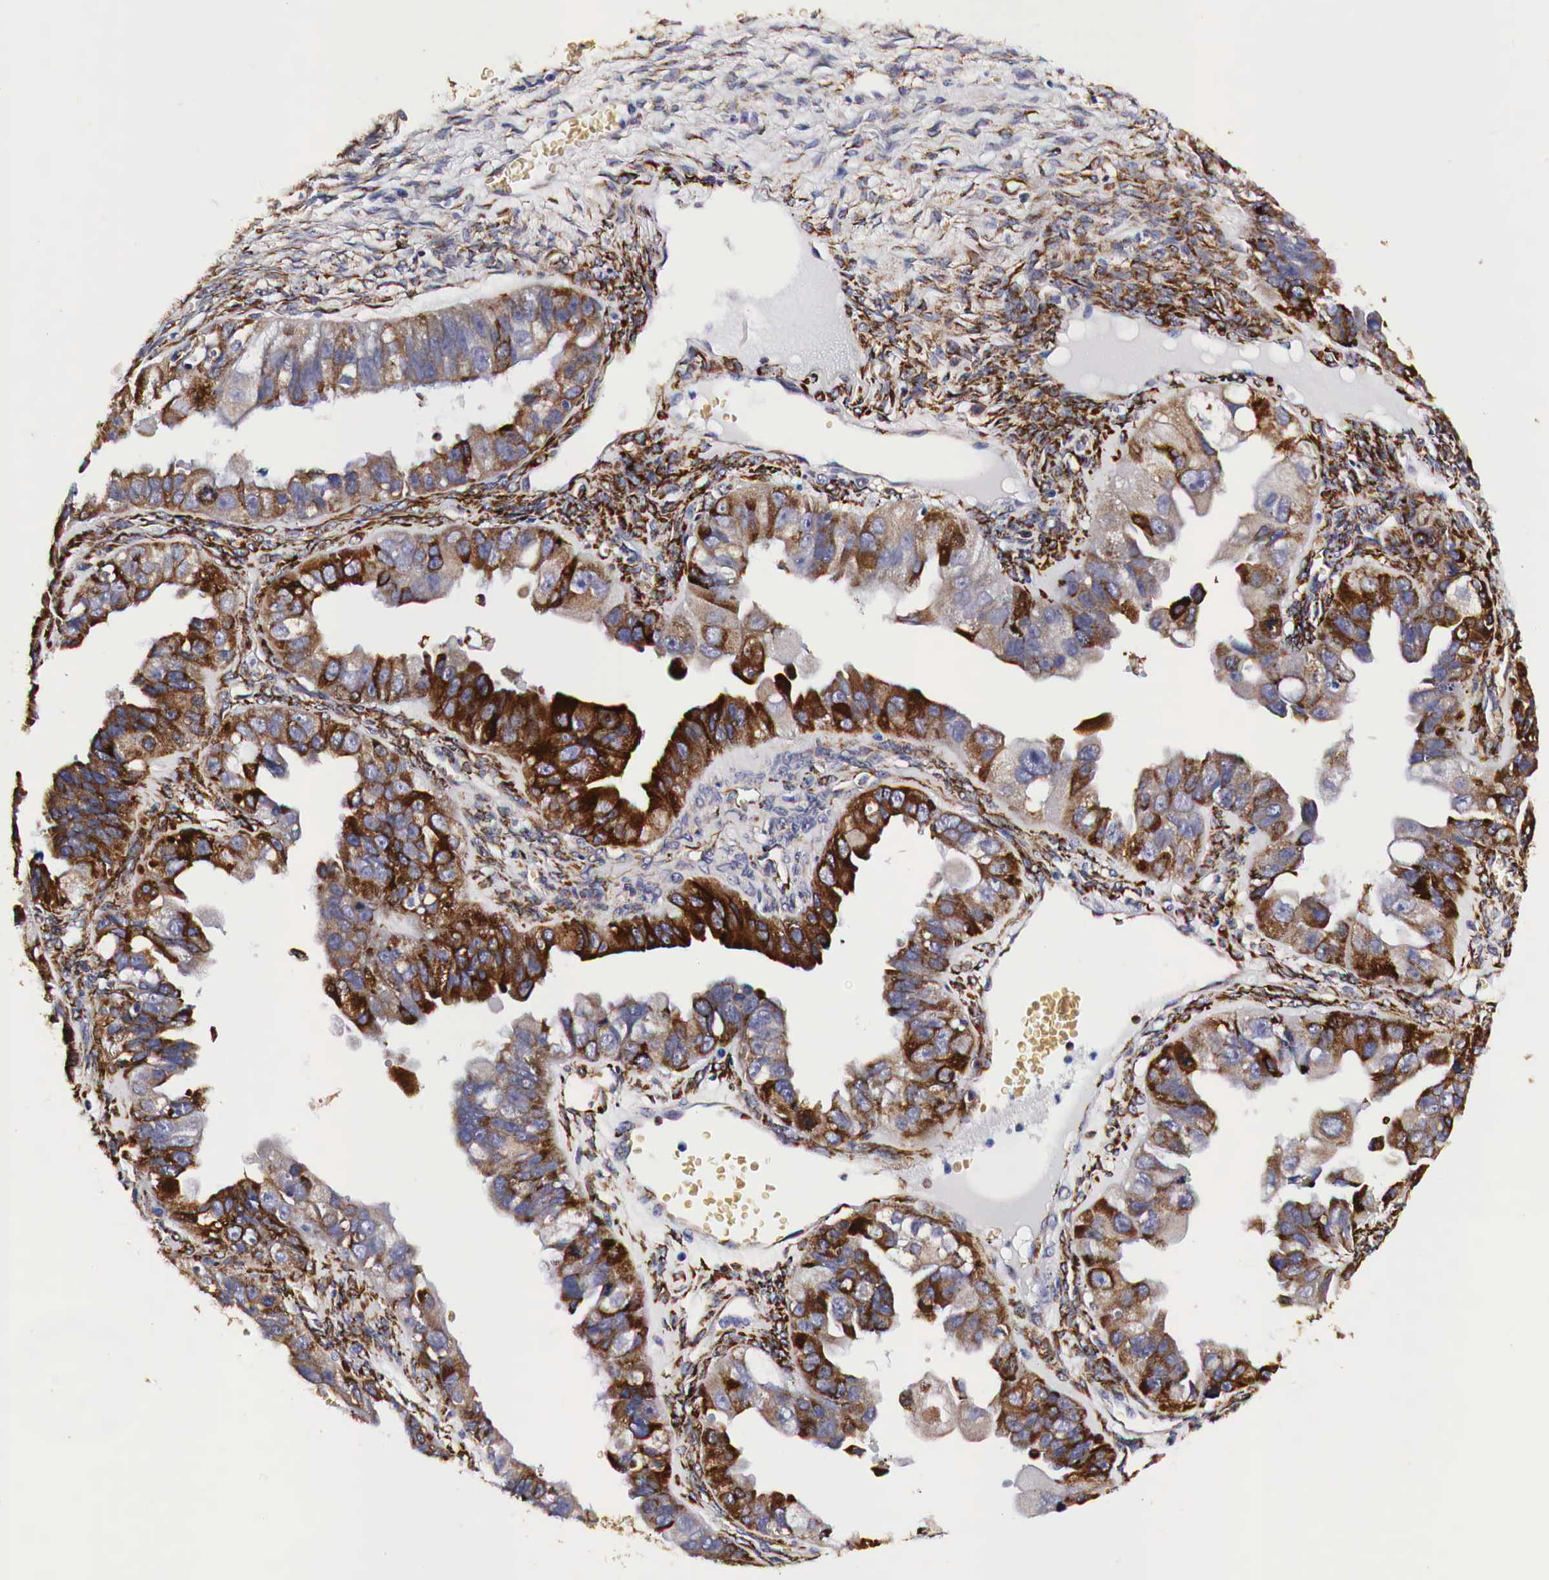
{"staining": {"intensity": "strong", "quantity": ">75%", "location": "cytoplasmic/membranous"}, "tissue": "ovarian cancer", "cell_type": "Tumor cells", "image_type": "cancer", "snomed": [{"axis": "morphology", "description": "Carcinoma, endometroid"}, {"axis": "topography", "description": "Ovary"}], "caption": "Tumor cells reveal high levels of strong cytoplasmic/membranous positivity in about >75% of cells in ovarian cancer (endometroid carcinoma).", "gene": "CKAP4", "patient": {"sex": "female", "age": 85}}